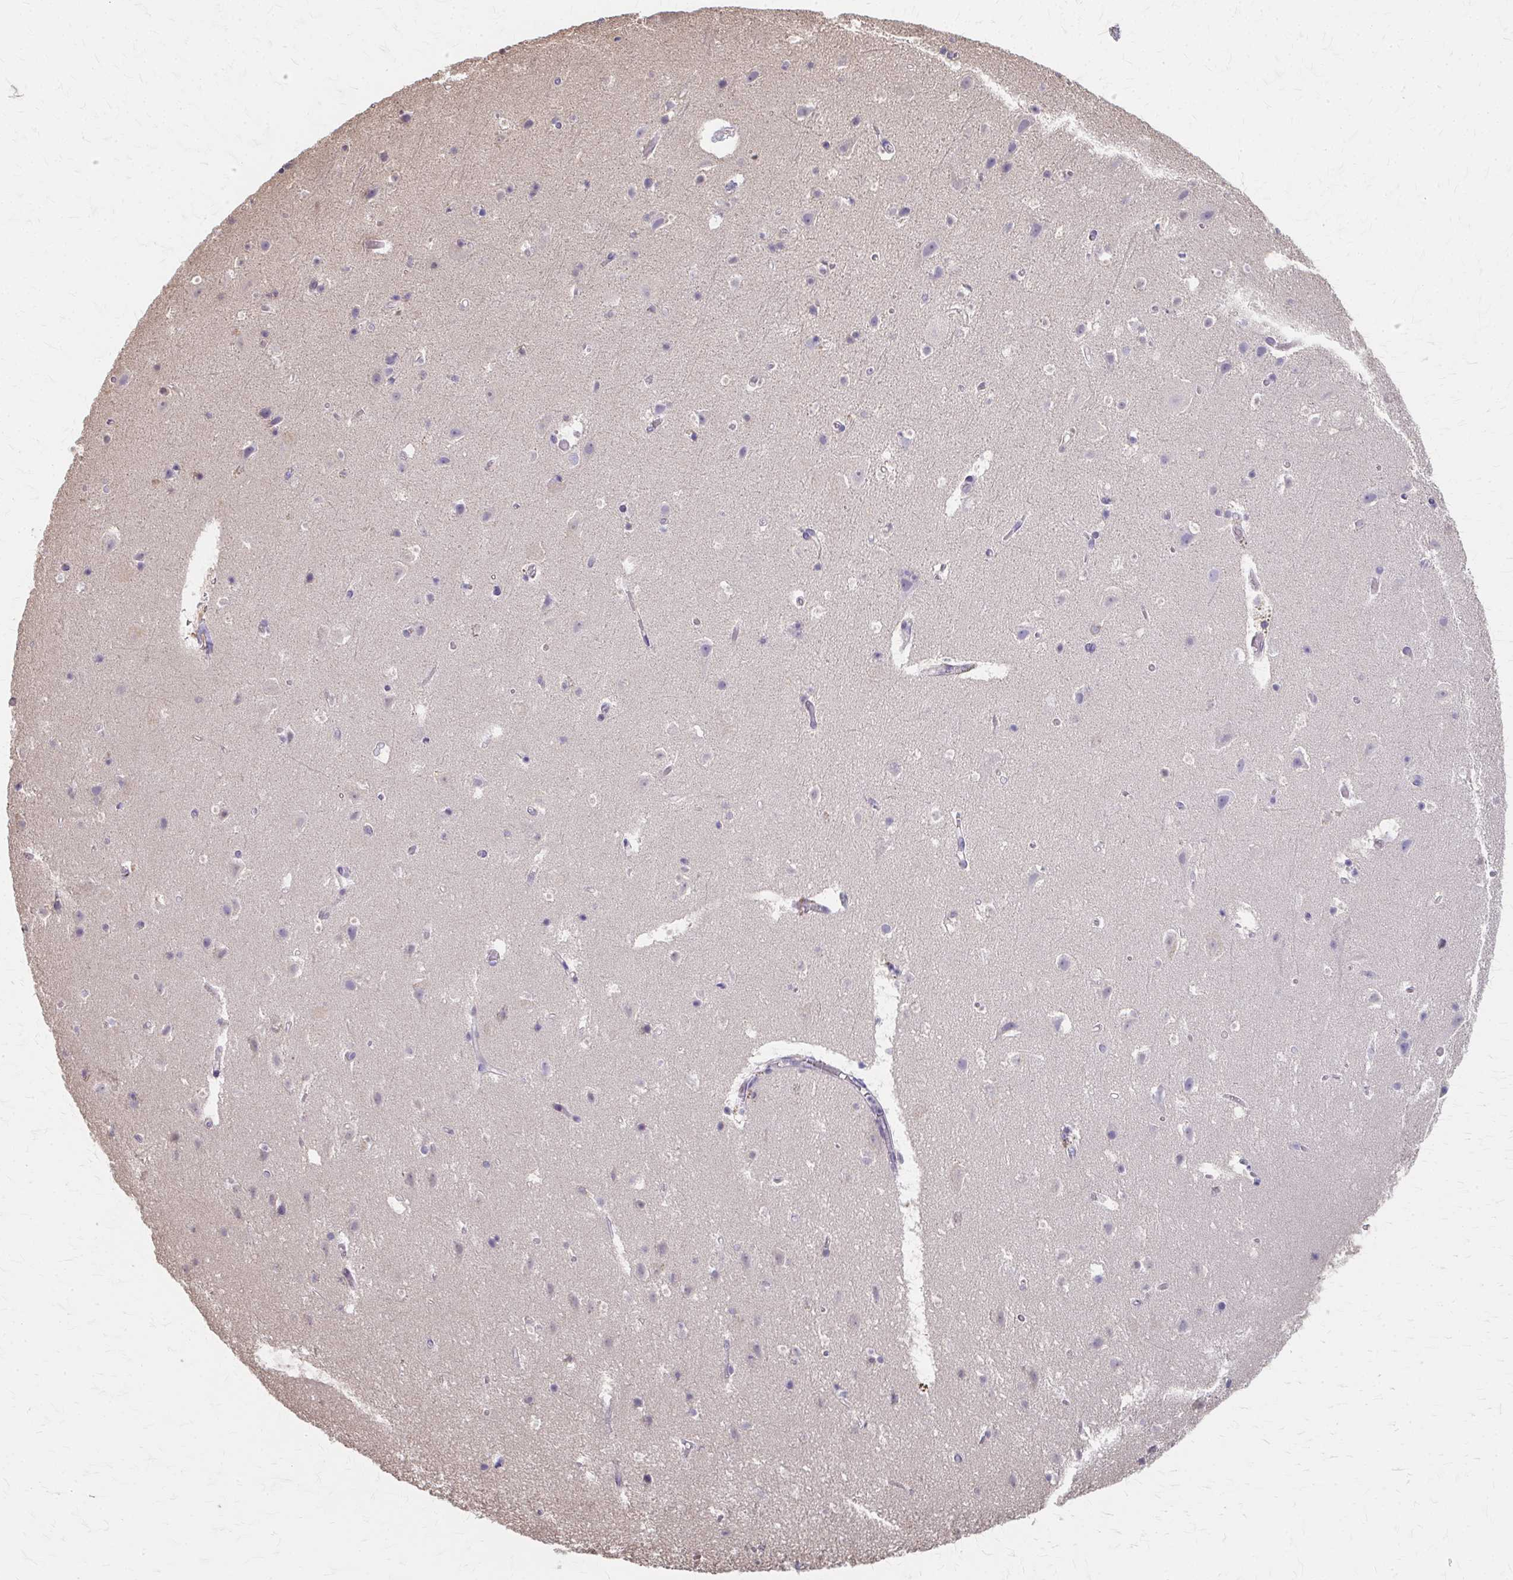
{"staining": {"intensity": "negative", "quantity": "none", "location": "none"}, "tissue": "cerebral cortex", "cell_type": "Endothelial cells", "image_type": "normal", "snomed": [{"axis": "morphology", "description": "Normal tissue, NOS"}, {"axis": "topography", "description": "Cerebral cortex"}], "caption": "Immunohistochemistry (IHC) of benign cerebral cortex displays no expression in endothelial cells. (DAB (3,3'-diaminobenzidine) immunohistochemistry (IHC) with hematoxylin counter stain).", "gene": "RABGAP1L", "patient": {"sex": "female", "age": 42}}